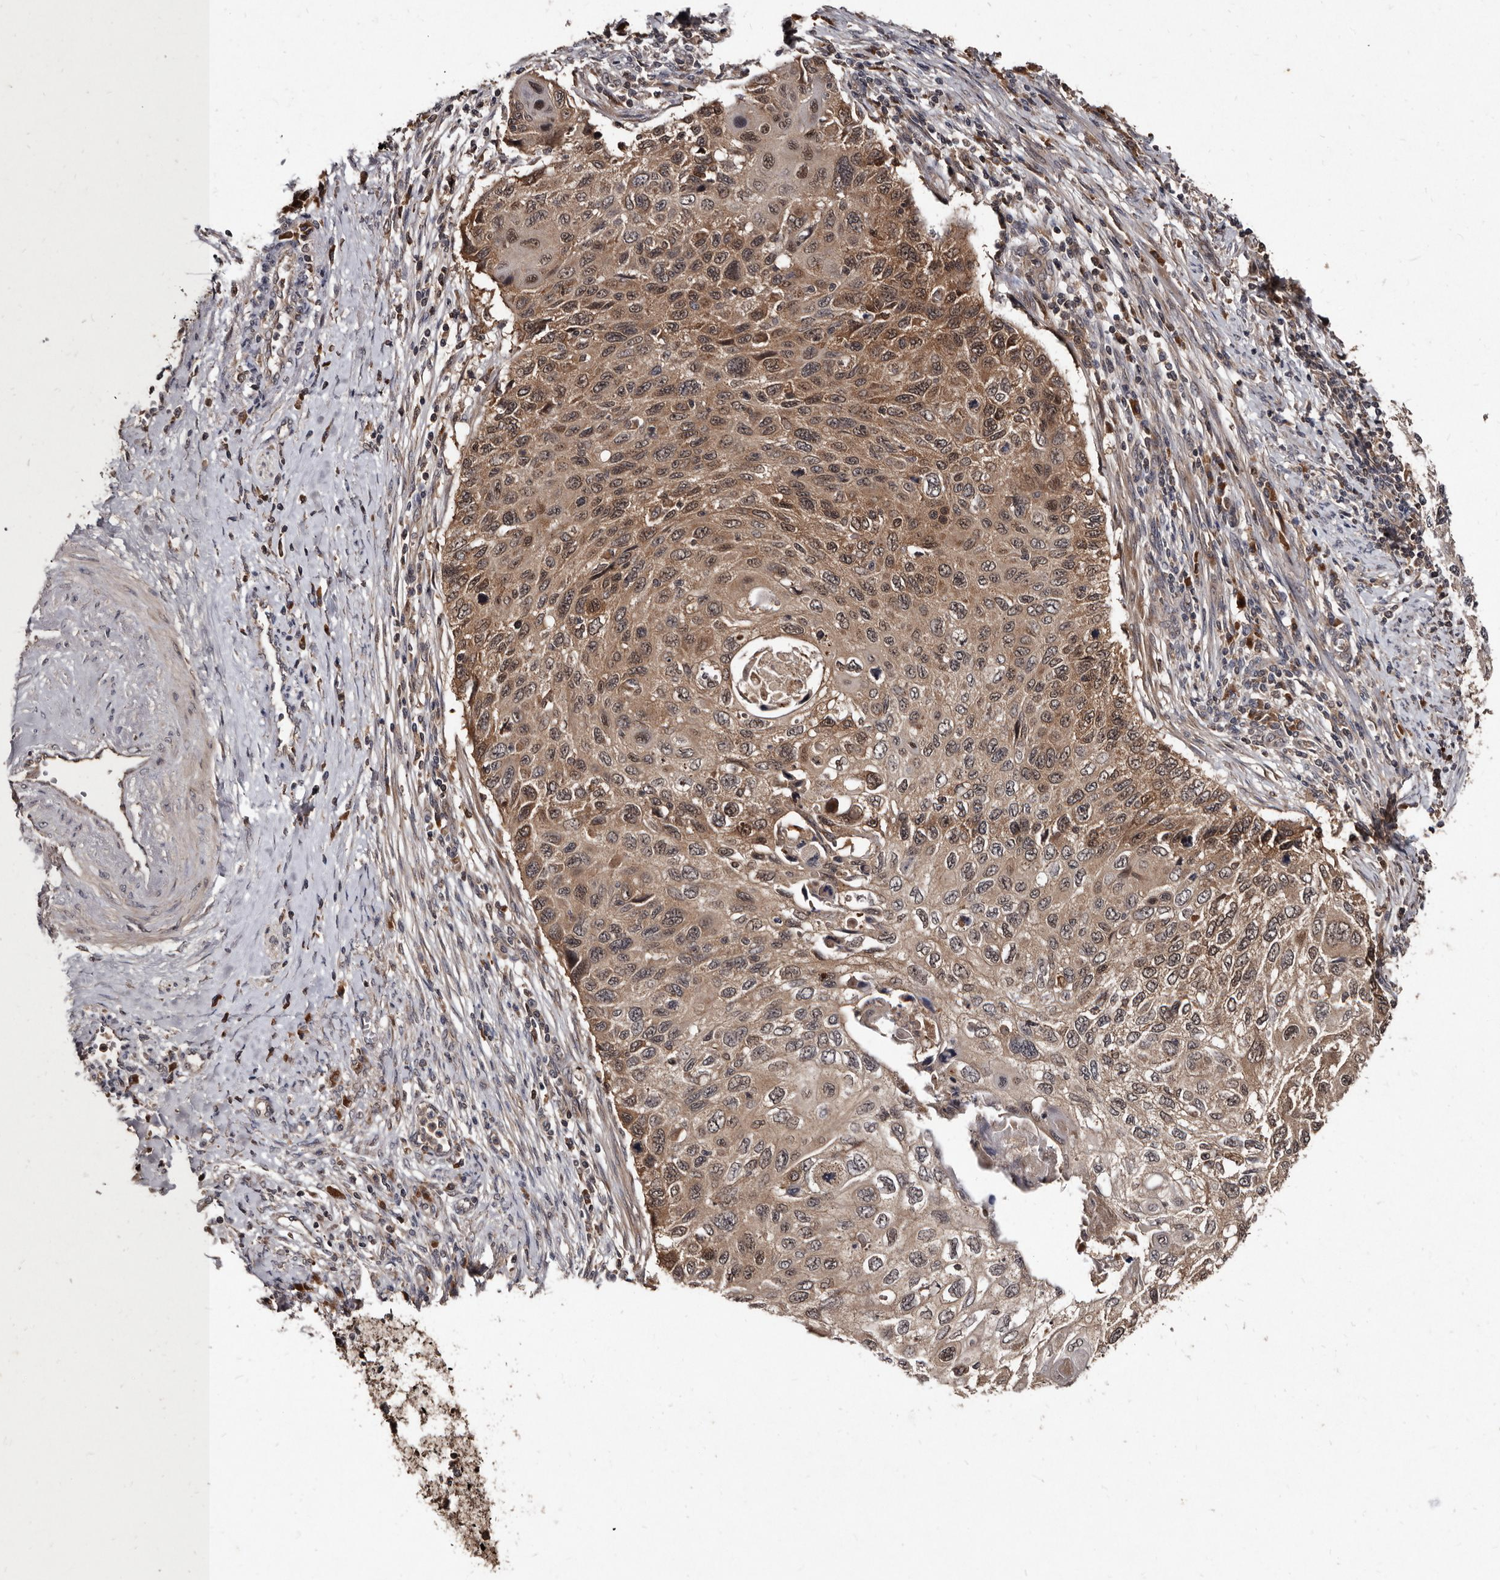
{"staining": {"intensity": "moderate", "quantity": ">75%", "location": "cytoplasmic/membranous,nuclear"}, "tissue": "cervical cancer", "cell_type": "Tumor cells", "image_type": "cancer", "snomed": [{"axis": "morphology", "description": "Squamous cell carcinoma, NOS"}, {"axis": "topography", "description": "Cervix"}], "caption": "Cervical squamous cell carcinoma stained with a brown dye displays moderate cytoplasmic/membranous and nuclear positive expression in approximately >75% of tumor cells.", "gene": "PMVK", "patient": {"sex": "female", "age": 70}}